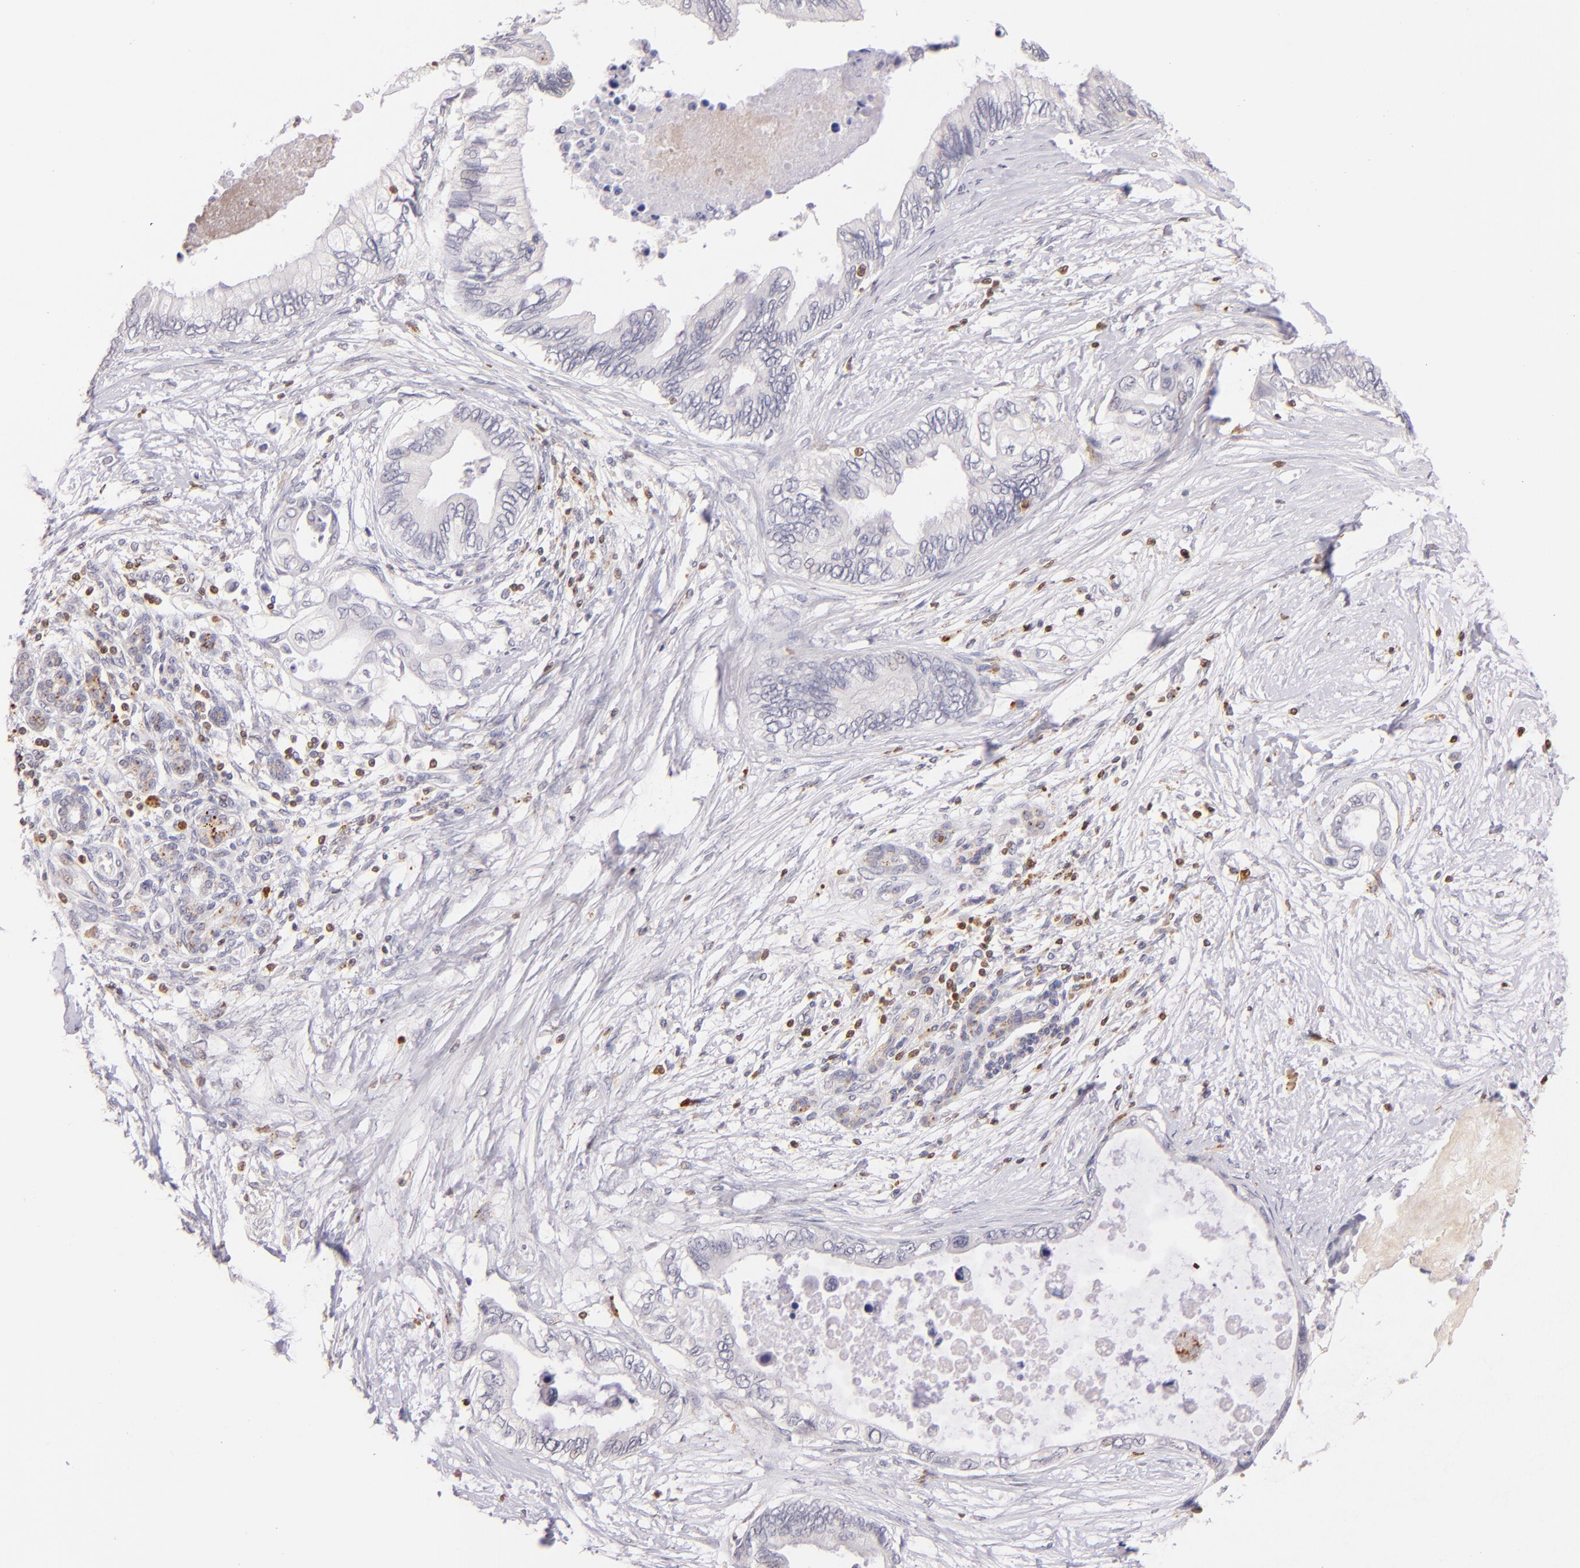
{"staining": {"intensity": "negative", "quantity": "none", "location": "none"}, "tissue": "pancreatic cancer", "cell_type": "Tumor cells", "image_type": "cancer", "snomed": [{"axis": "morphology", "description": "Adenocarcinoma, NOS"}, {"axis": "topography", "description": "Pancreas"}], "caption": "Protein analysis of pancreatic cancer (adenocarcinoma) displays no significant staining in tumor cells.", "gene": "ZAP70", "patient": {"sex": "female", "age": 66}}